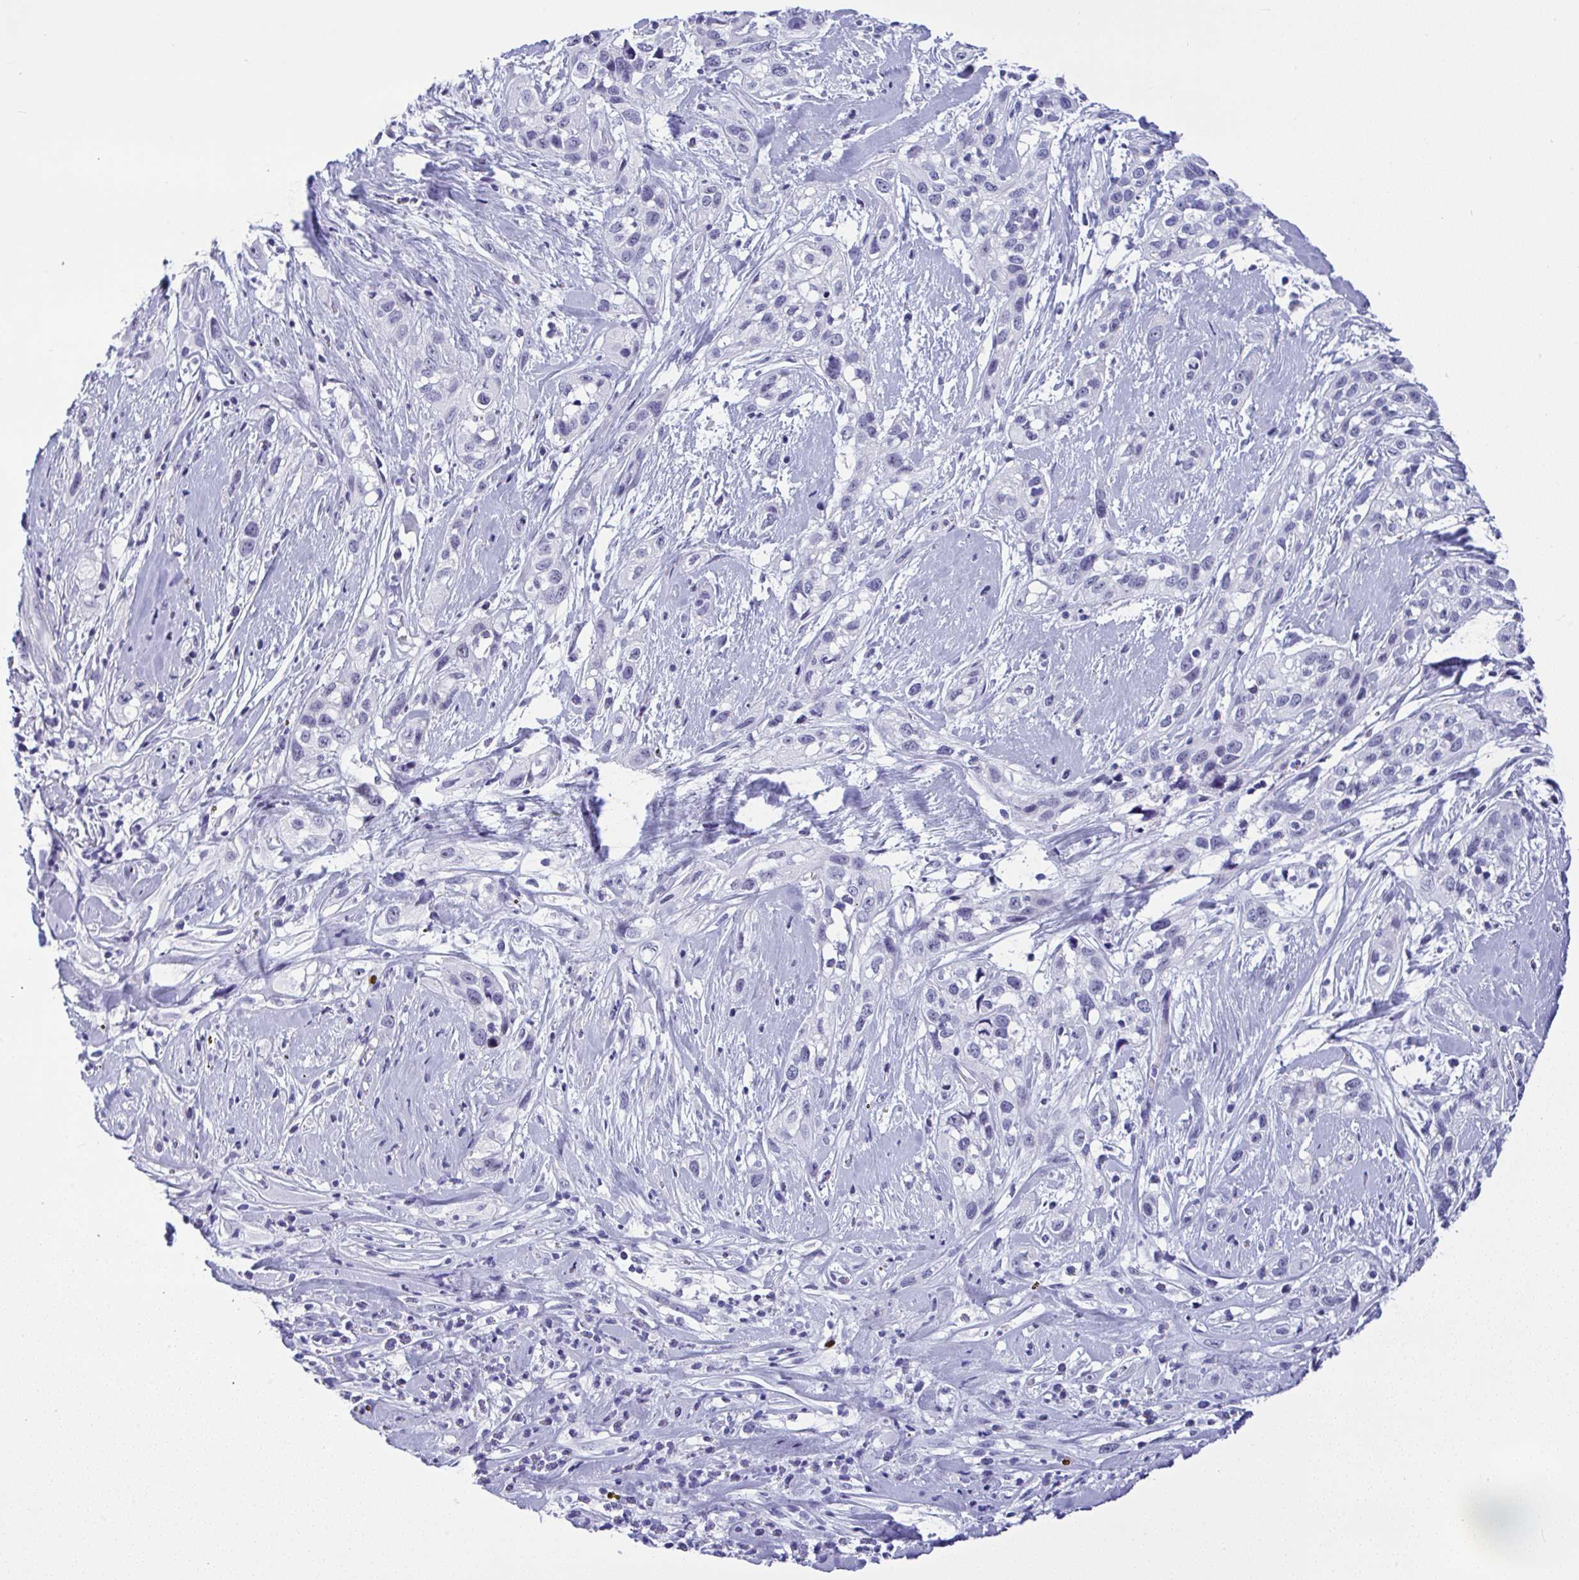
{"staining": {"intensity": "negative", "quantity": "none", "location": "none"}, "tissue": "skin cancer", "cell_type": "Tumor cells", "image_type": "cancer", "snomed": [{"axis": "morphology", "description": "Squamous cell carcinoma, NOS"}, {"axis": "topography", "description": "Skin"}], "caption": "Tumor cells show no significant protein expression in skin squamous cell carcinoma.", "gene": "YBX2", "patient": {"sex": "male", "age": 82}}